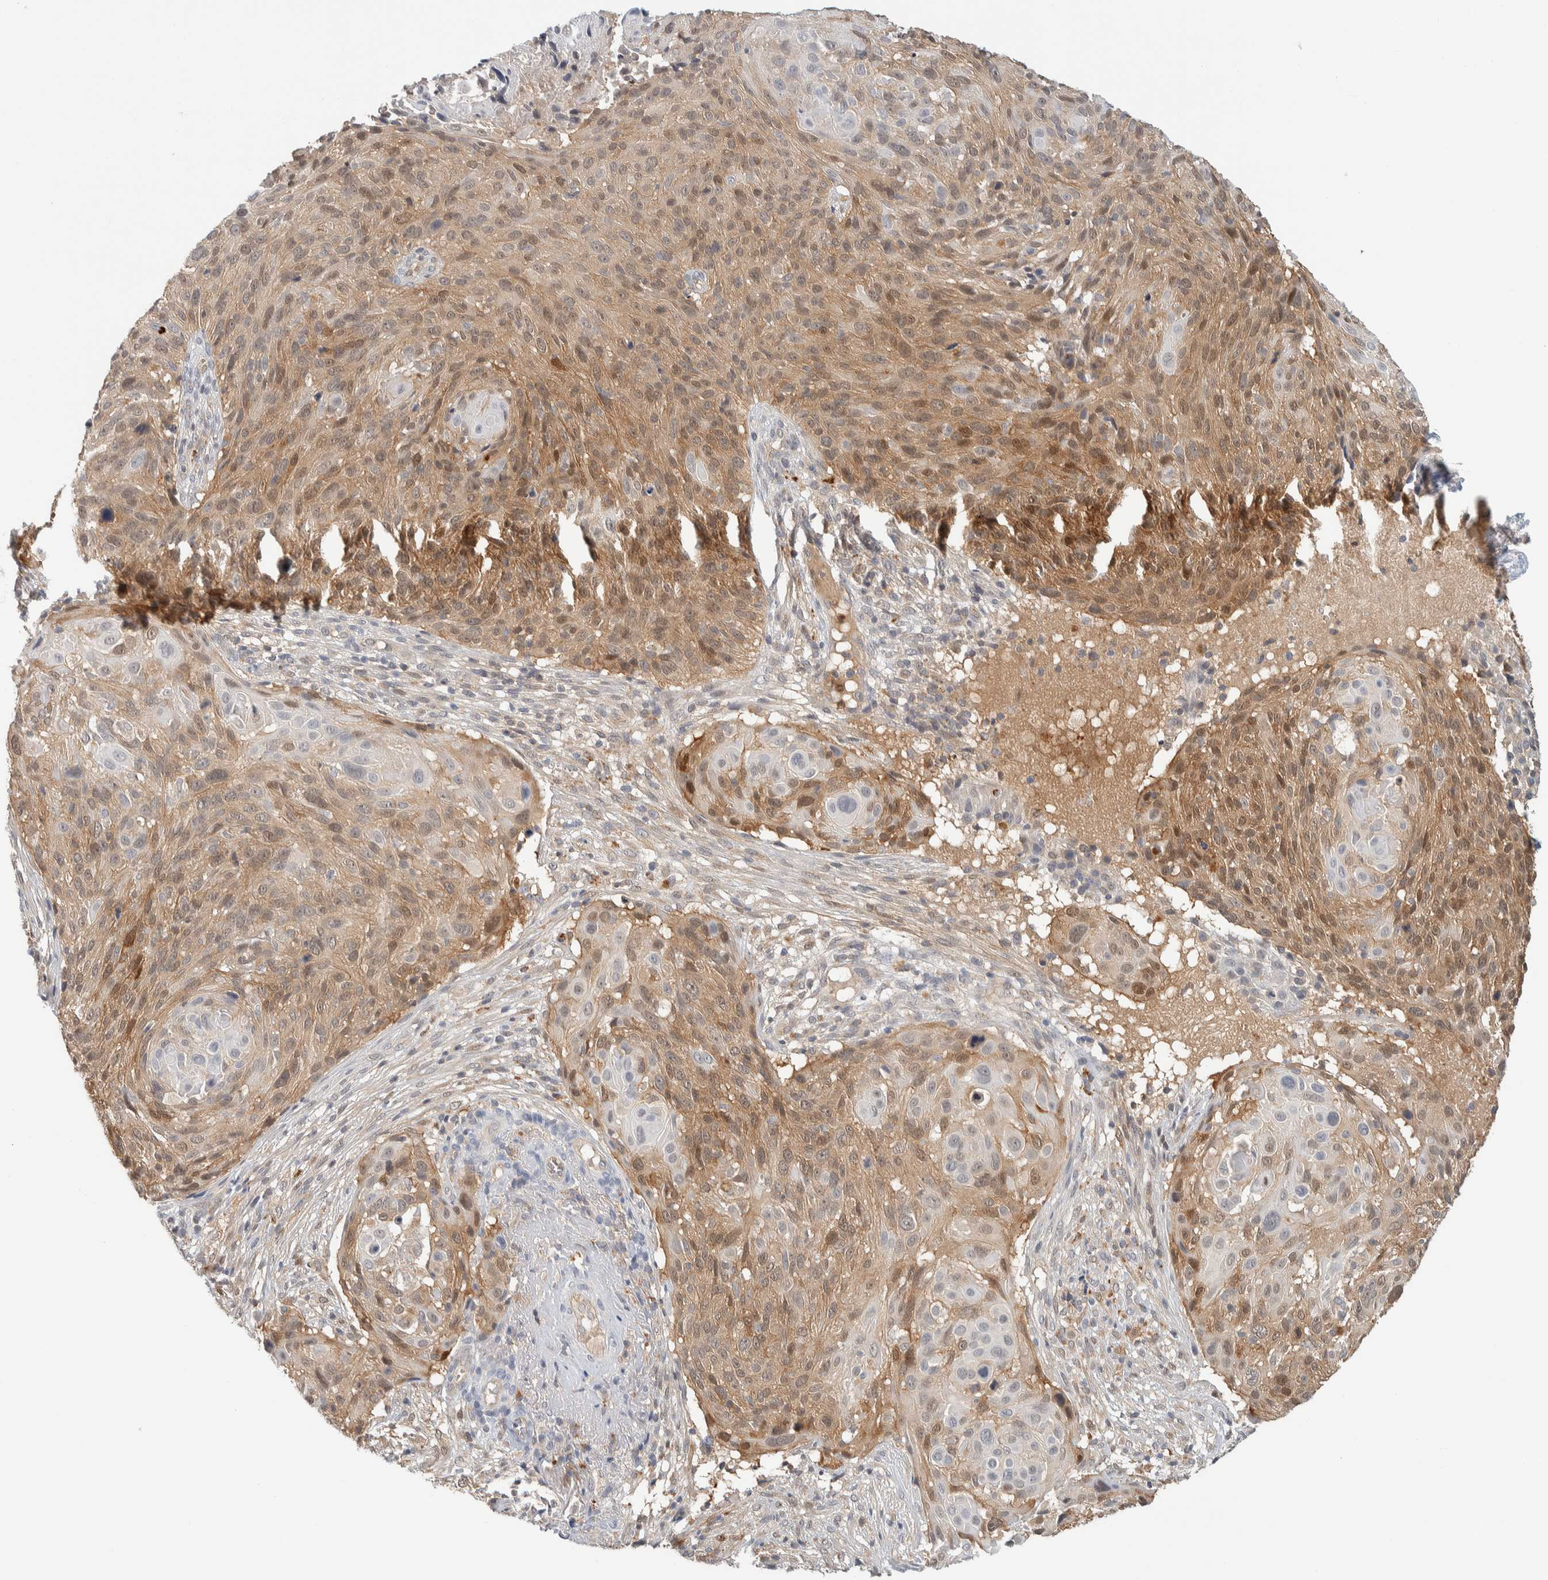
{"staining": {"intensity": "moderate", "quantity": ">75%", "location": "cytoplasmic/membranous"}, "tissue": "cervical cancer", "cell_type": "Tumor cells", "image_type": "cancer", "snomed": [{"axis": "morphology", "description": "Squamous cell carcinoma, NOS"}, {"axis": "topography", "description": "Cervix"}], "caption": "Protein staining of squamous cell carcinoma (cervical) tissue demonstrates moderate cytoplasmic/membranous positivity in approximately >75% of tumor cells.", "gene": "GCLM", "patient": {"sex": "female", "age": 74}}